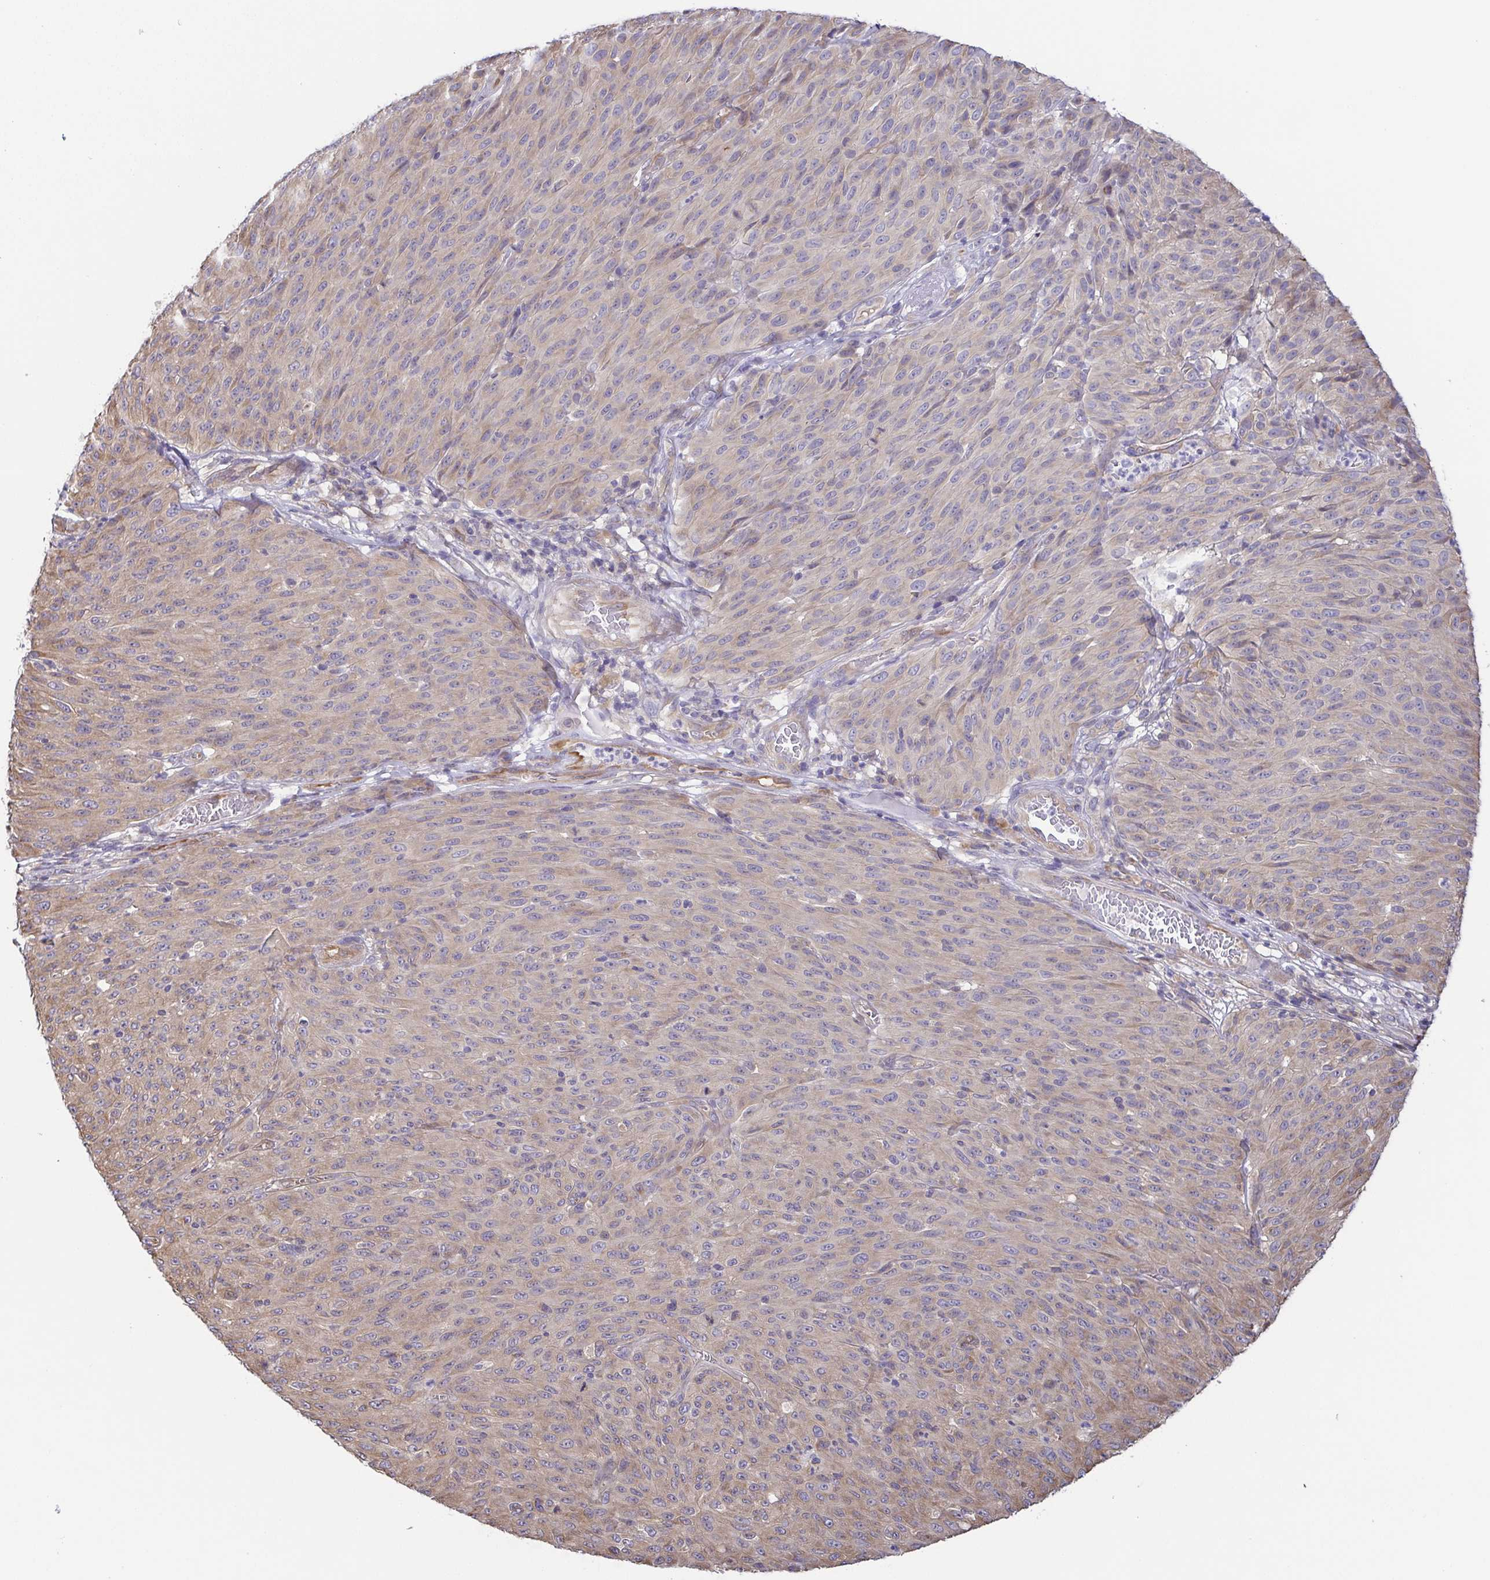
{"staining": {"intensity": "weak", "quantity": "25%-75%", "location": "cytoplasmic/membranous"}, "tissue": "melanoma", "cell_type": "Tumor cells", "image_type": "cancer", "snomed": [{"axis": "morphology", "description": "Malignant melanoma, NOS"}, {"axis": "topography", "description": "Skin"}], "caption": "Human malignant melanoma stained for a protein (brown) shows weak cytoplasmic/membranous positive positivity in approximately 25%-75% of tumor cells.", "gene": "EIF3D", "patient": {"sex": "male", "age": 85}}